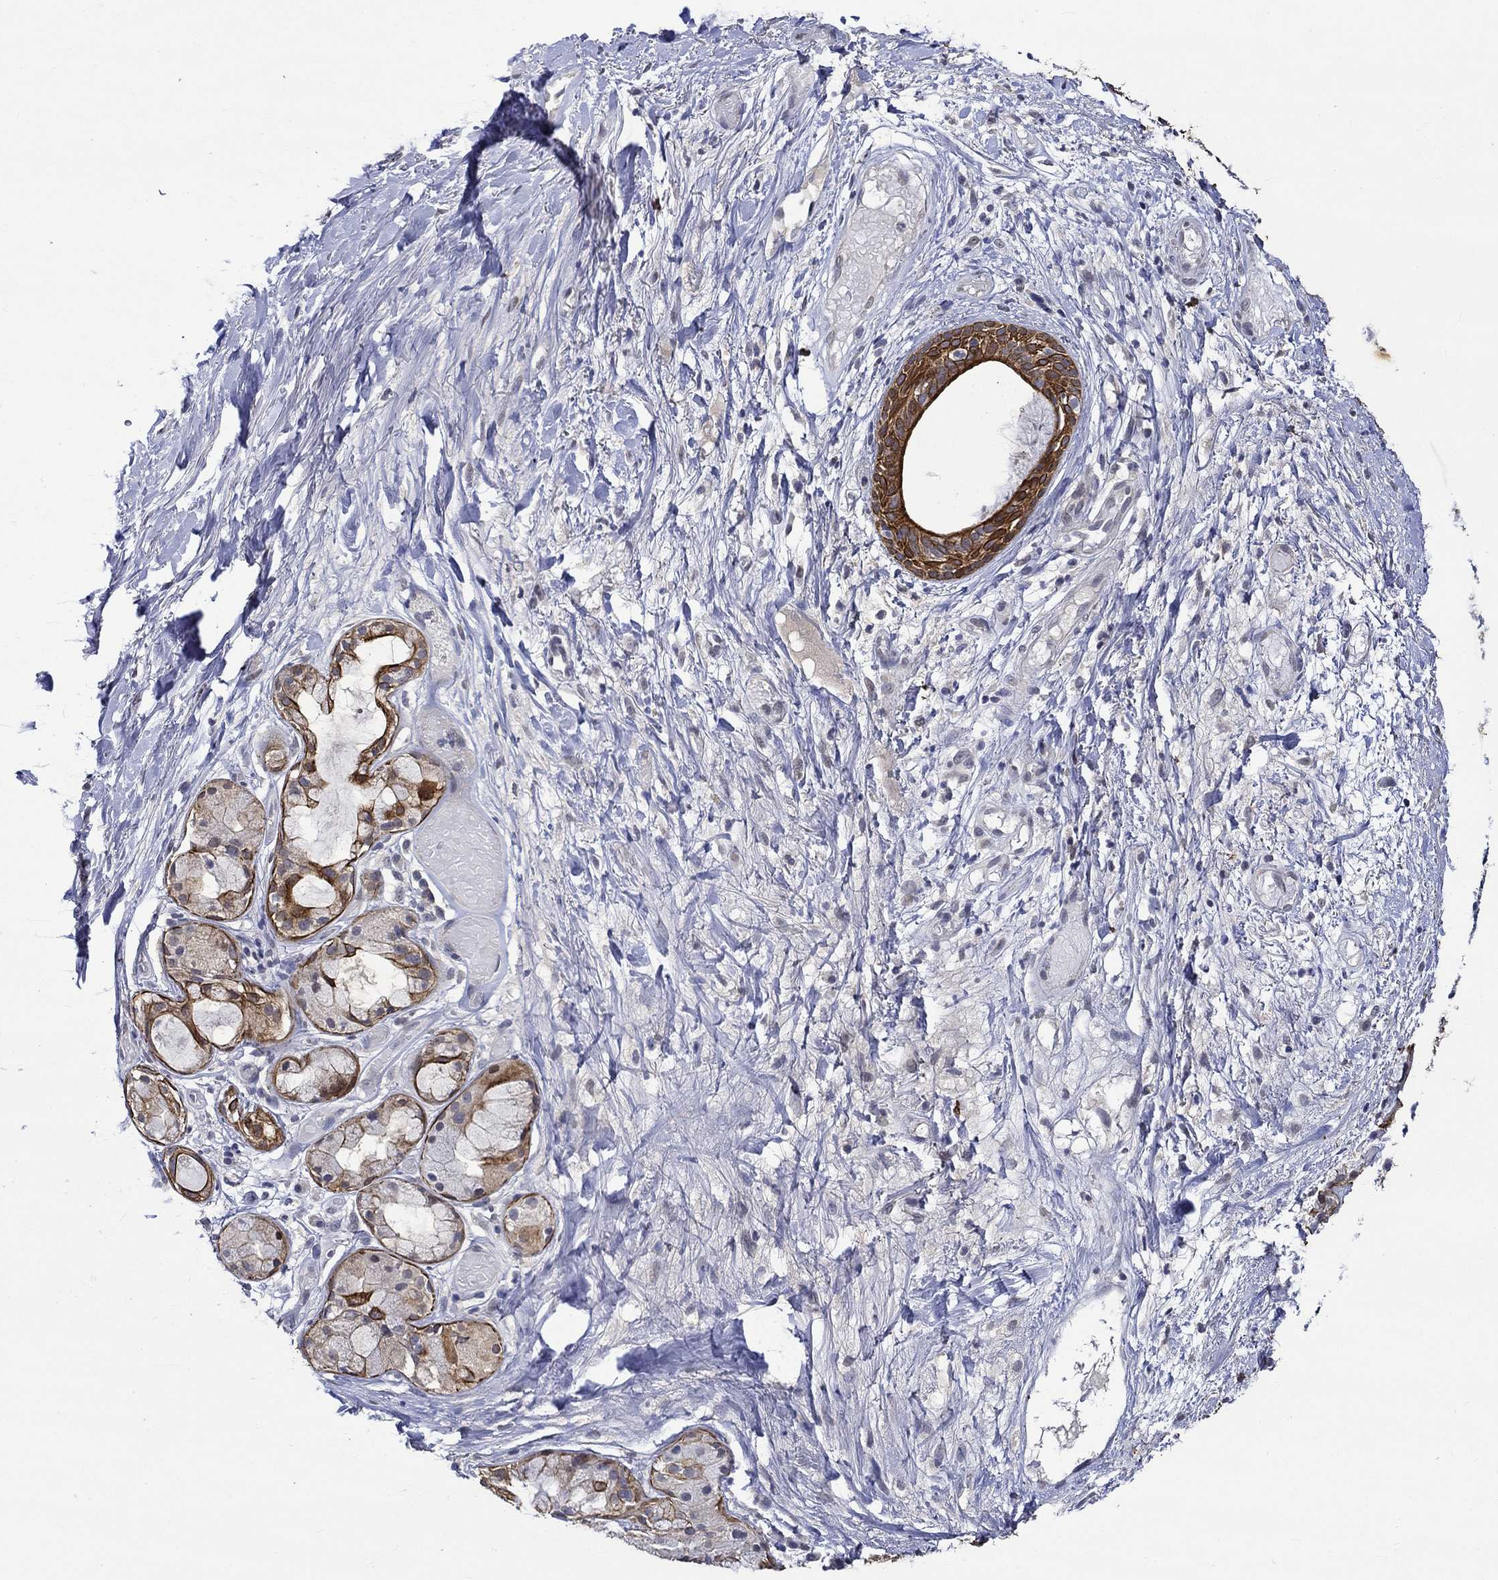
{"staining": {"intensity": "negative", "quantity": "none", "location": "none"}, "tissue": "soft tissue", "cell_type": "Fibroblasts", "image_type": "normal", "snomed": [{"axis": "morphology", "description": "Normal tissue, NOS"}, {"axis": "topography", "description": "Cartilage tissue"}], "caption": "Fibroblasts are negative for brown protein staining in unremarkable soft tissue. The staining was performed using DAB to visualize the protein expression in brown, while the nuclei were stained in blue with hematoxylin (Magnification: 20x).", "gene": "DDX3Y", "patient": {"sex": "male", "age": 62}}